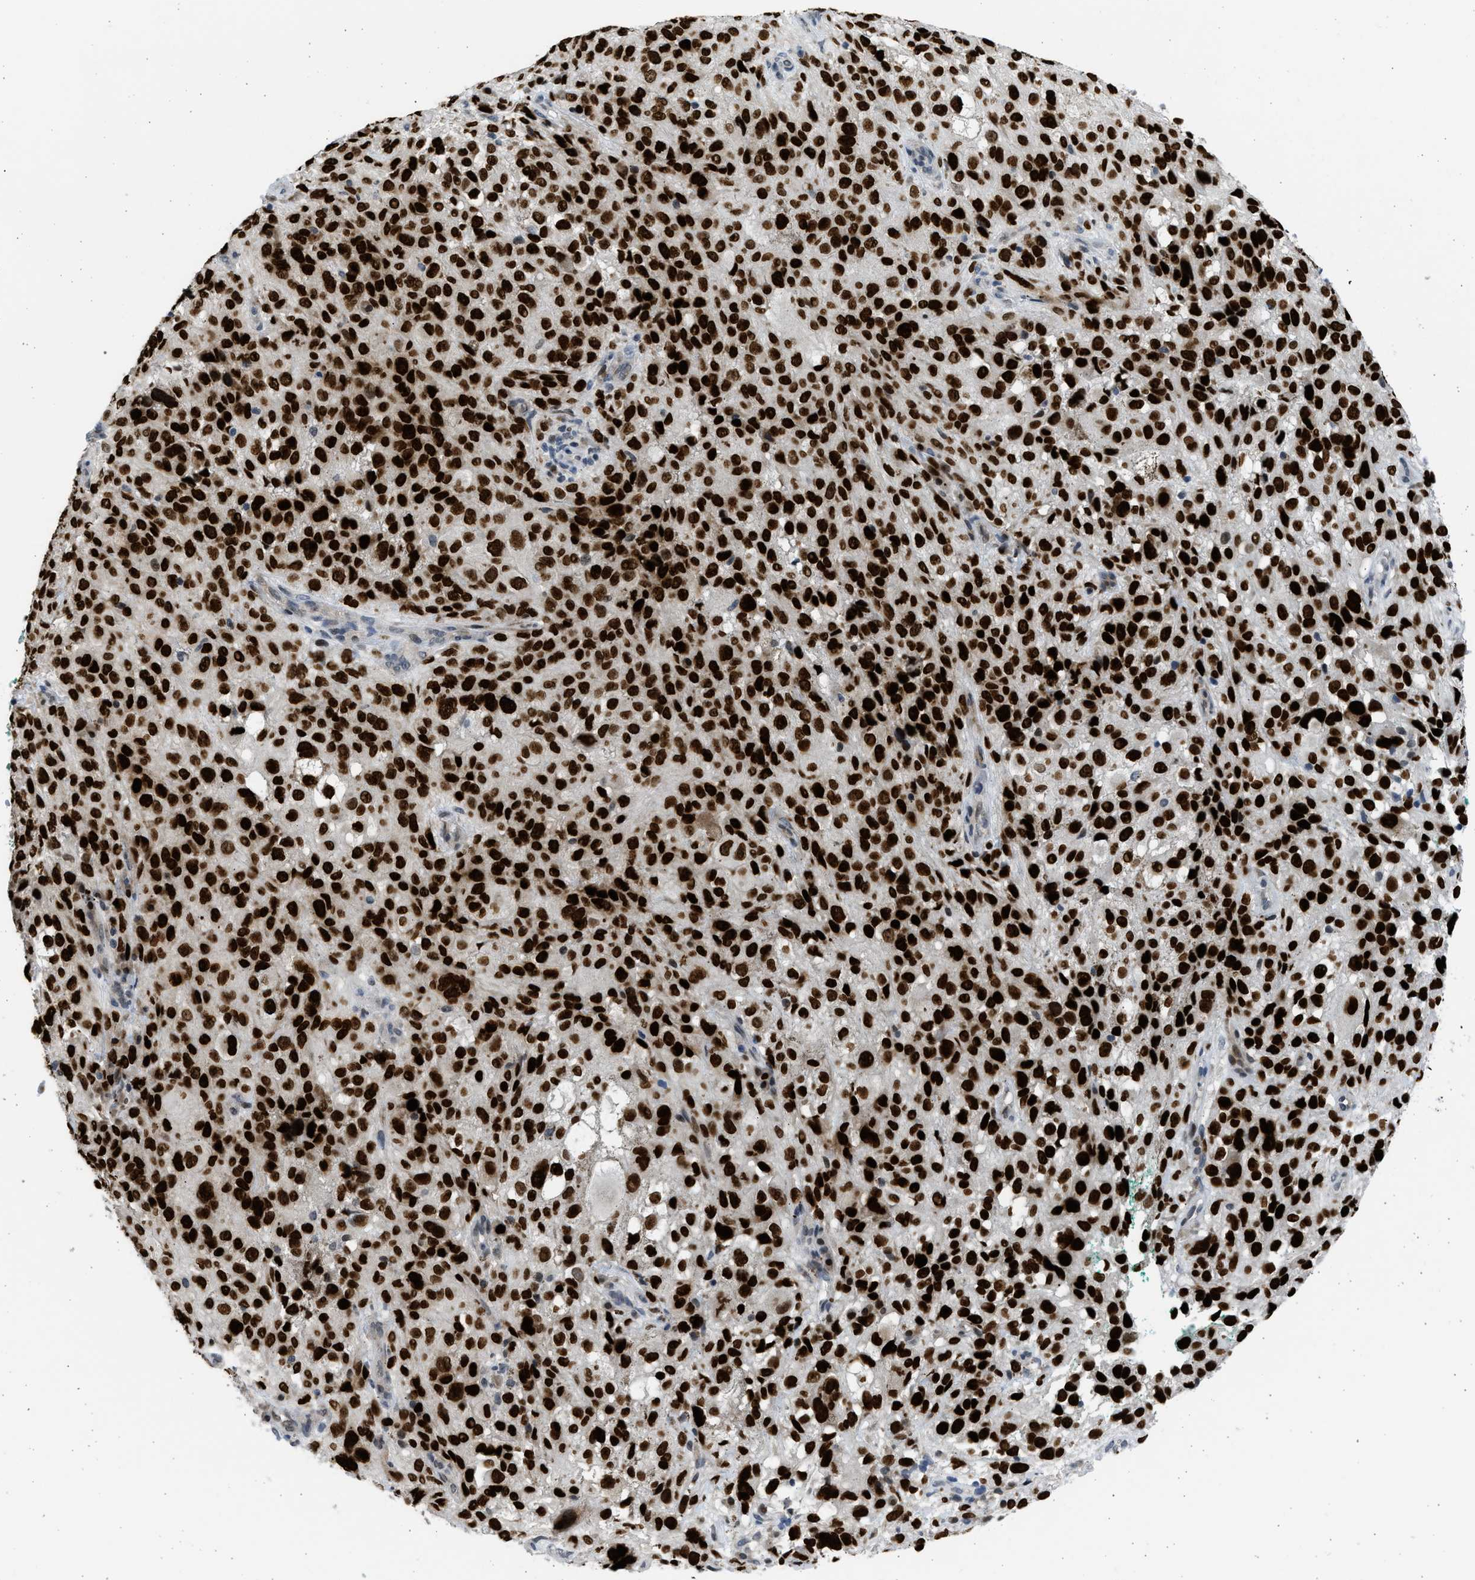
{"staining": {"intensity": "strong", "quantity": ">75%", "location": "nuclear"}, "tissue": "melanoma", "cell_type": "Tumor cells", "image_type": "cancer", "snomed": [{"axis": "morphology", "description": "Necrosis, NOS"}, {"axis": "morphology", "description": "Malignant melanoma, NOS"}, {"axis": "topography", "description": "Skin"}], "caption": "DAB immunohistochemical staining of human melanoma displays strong nuclear protein staining in about >75% of tumor cells.", "gene": "HMGN3", "patient": {"sex": "female", "age": 87}}